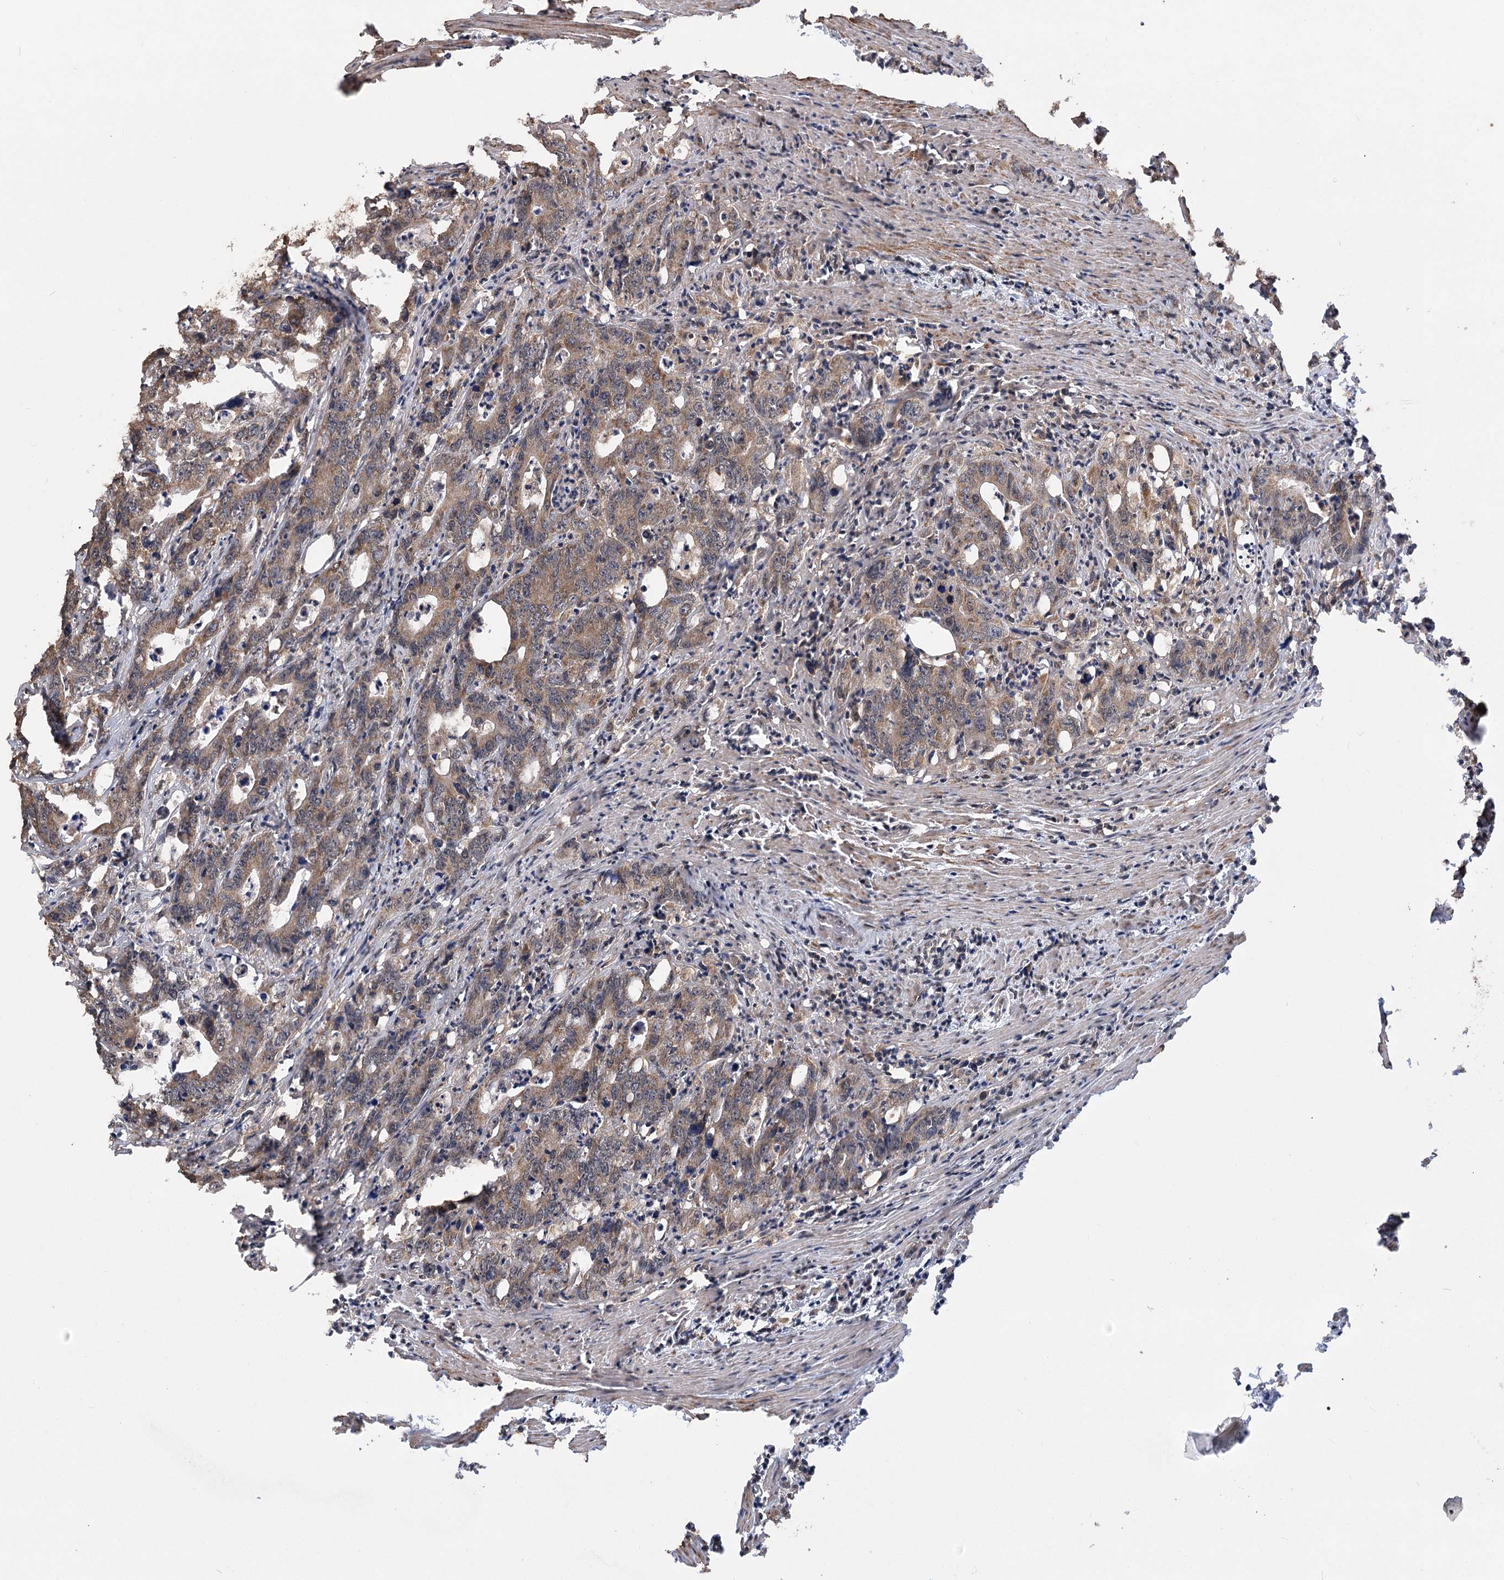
{"staining": {"intensity": "moderate", "quantity": ">75%", "location": "cytoplasmic/membranous"}, "tissue": "colorectal cancer", "cell_type": "Tumor cells", "image_type": "cancer", "snomed": [{"axis": "morphology", "description": "Adenocarcinoma, NOS"}, {"axis": "topography", "description": "Colon"}], "caption": "Immunohistochemistry staining of adenocarcinoma (colorectal), which shows medium levels of moderate cytoplasmic/membranous positivity in approximately >75% of tumor cells indicating moderate cytoplasmic/membranous protein staining. The staining was performed using DAB (3,3'-diaminobenzidine) (brown) for protein detection and nuclei were counterstained in hematoxylin (blue).", "gene": "TENM2", "patient": {"sex": "female", "age": 75}}